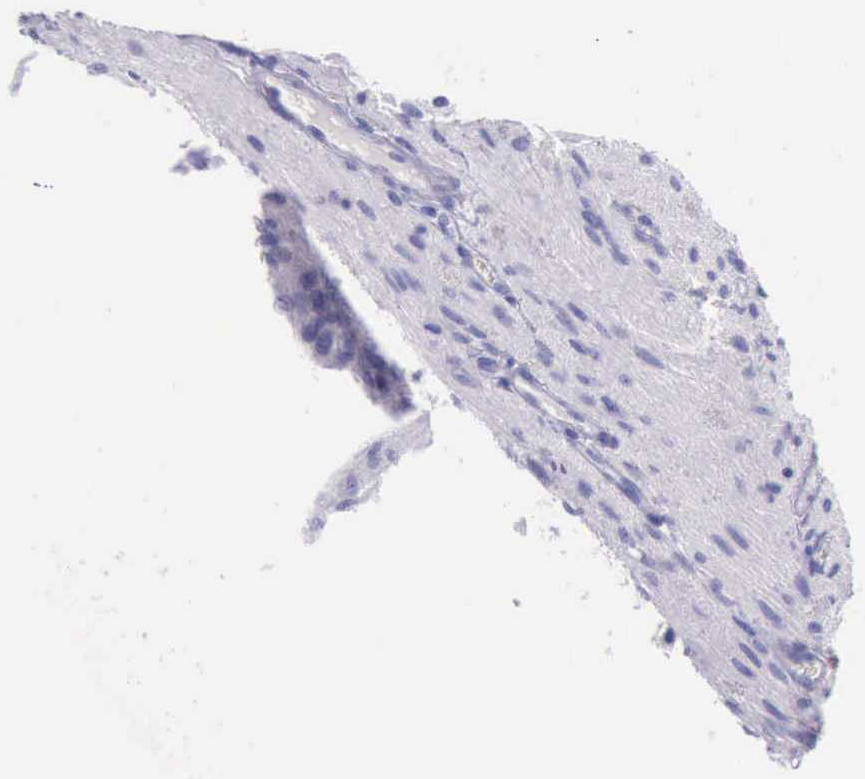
{"staining": {"intensity": "negative", "quantity": "none", "location": "none"}, "tissue": "glioma", "cell_type": "Tumor cells", "image_type": "cancer", "snomed": [{"axis": "morphology", "description": "Glioma, malignant, Low grade"}, {"axis": "topography", "description": "Brain"}], "caption": "Malignant glioma (low-grade) was stained to show a protein in brown. There is no significant positivity in tumor cells.", "gene": "KRT8", "patient": {"sex": "female", "age": 15}}